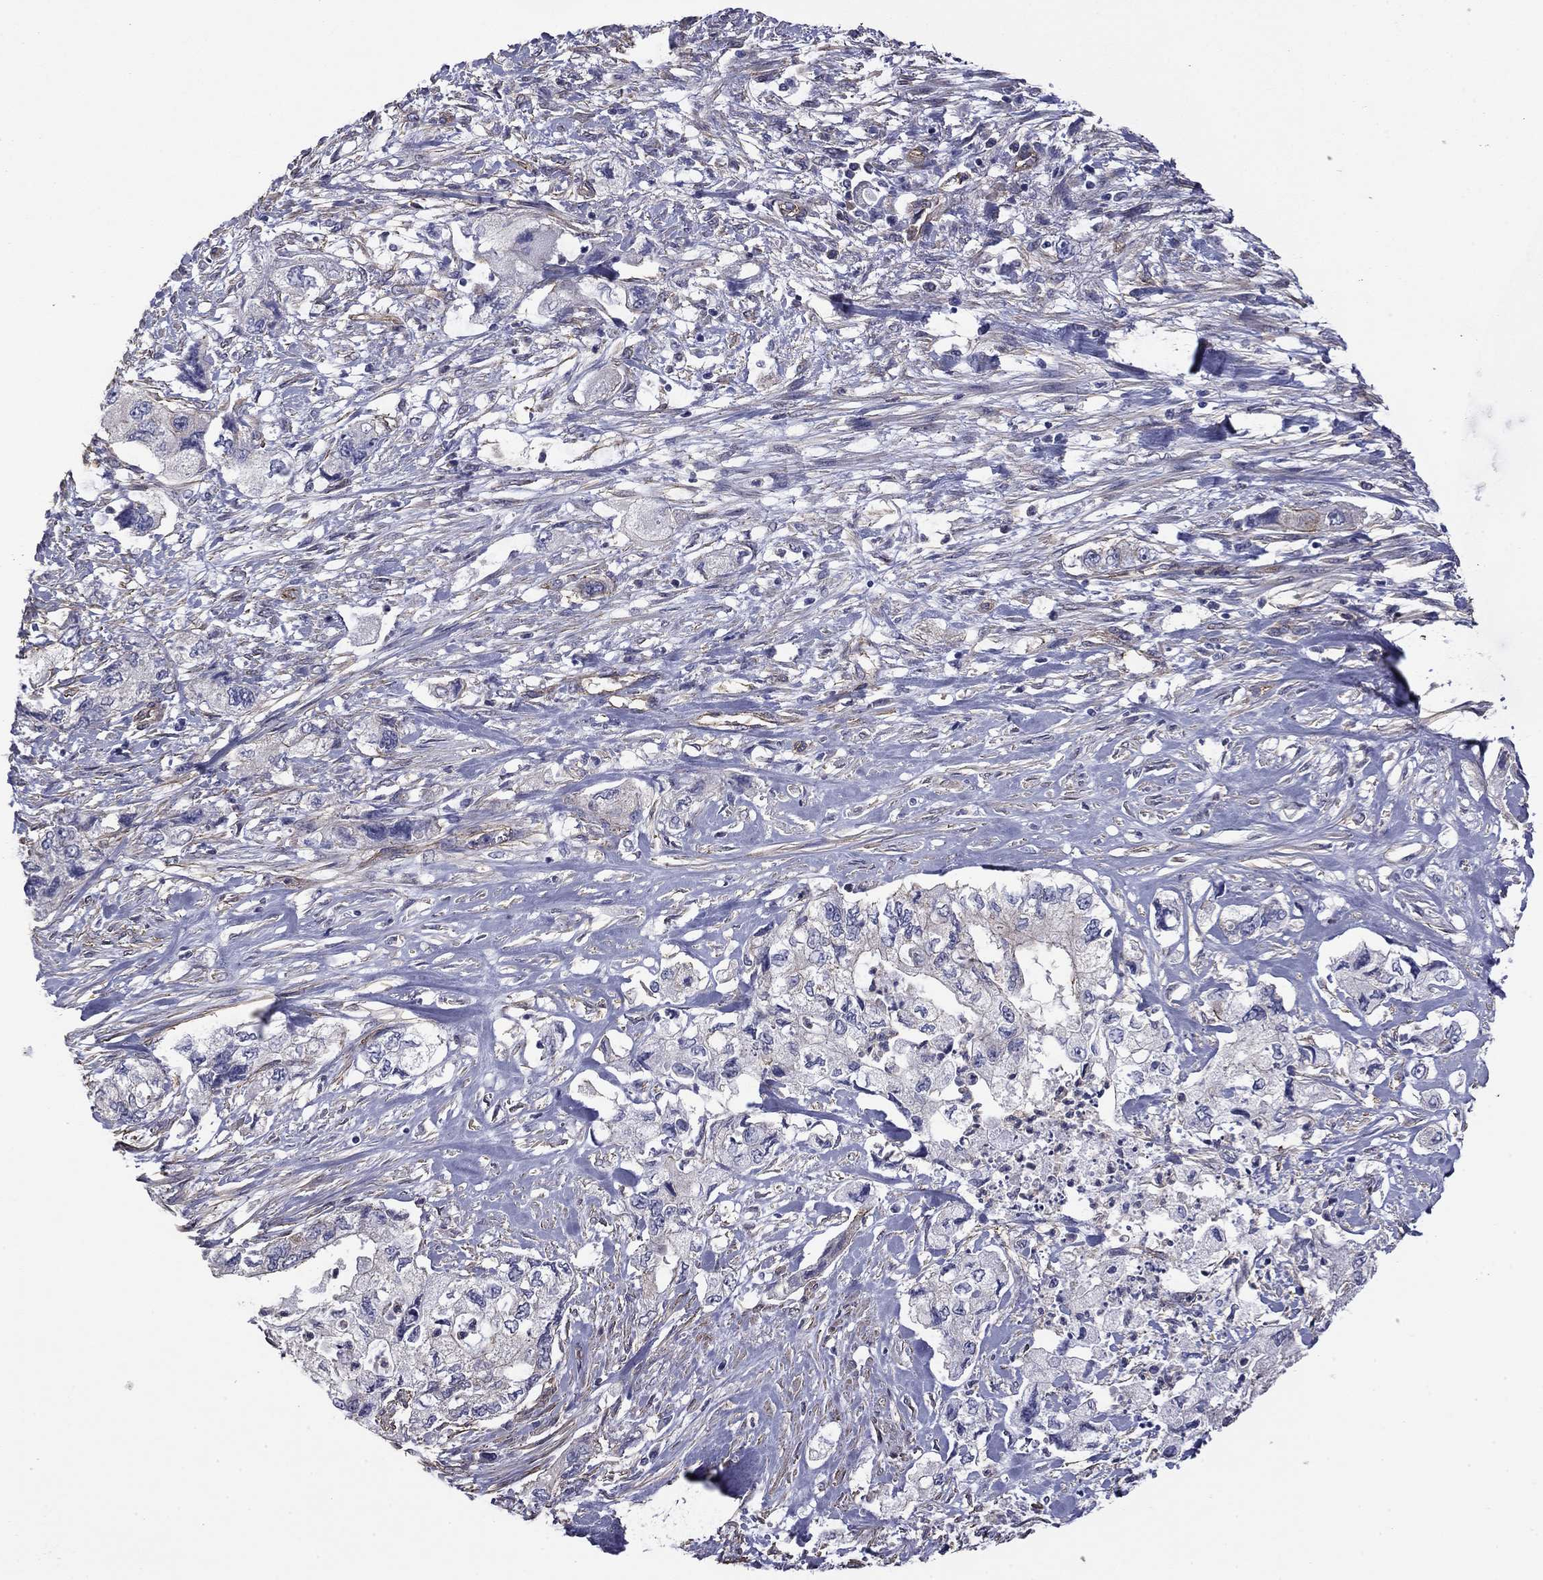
{"staining": {"intensity": "strong", "quantity": "25%-75%", "location": "cytoplasmic/membranous"}, "tissue": "pancreatic cancer", "cell_type": "Tumor cells", "image_type": "cancer", "snomed": [{"axis": "morphology", "description": "Adenocarcinoma, NOS"}, {"axis": "topography", "description": "Pancreas"}], "caption": "Brown immunohistochemical staining in adenocarcinoma (pancreatic) shows strong cytoplasmic/membranous expression in approximately 25%-75% of tumor cells.", "gene": "TCHH", "patient": {"sex": "female", "age": 73}}